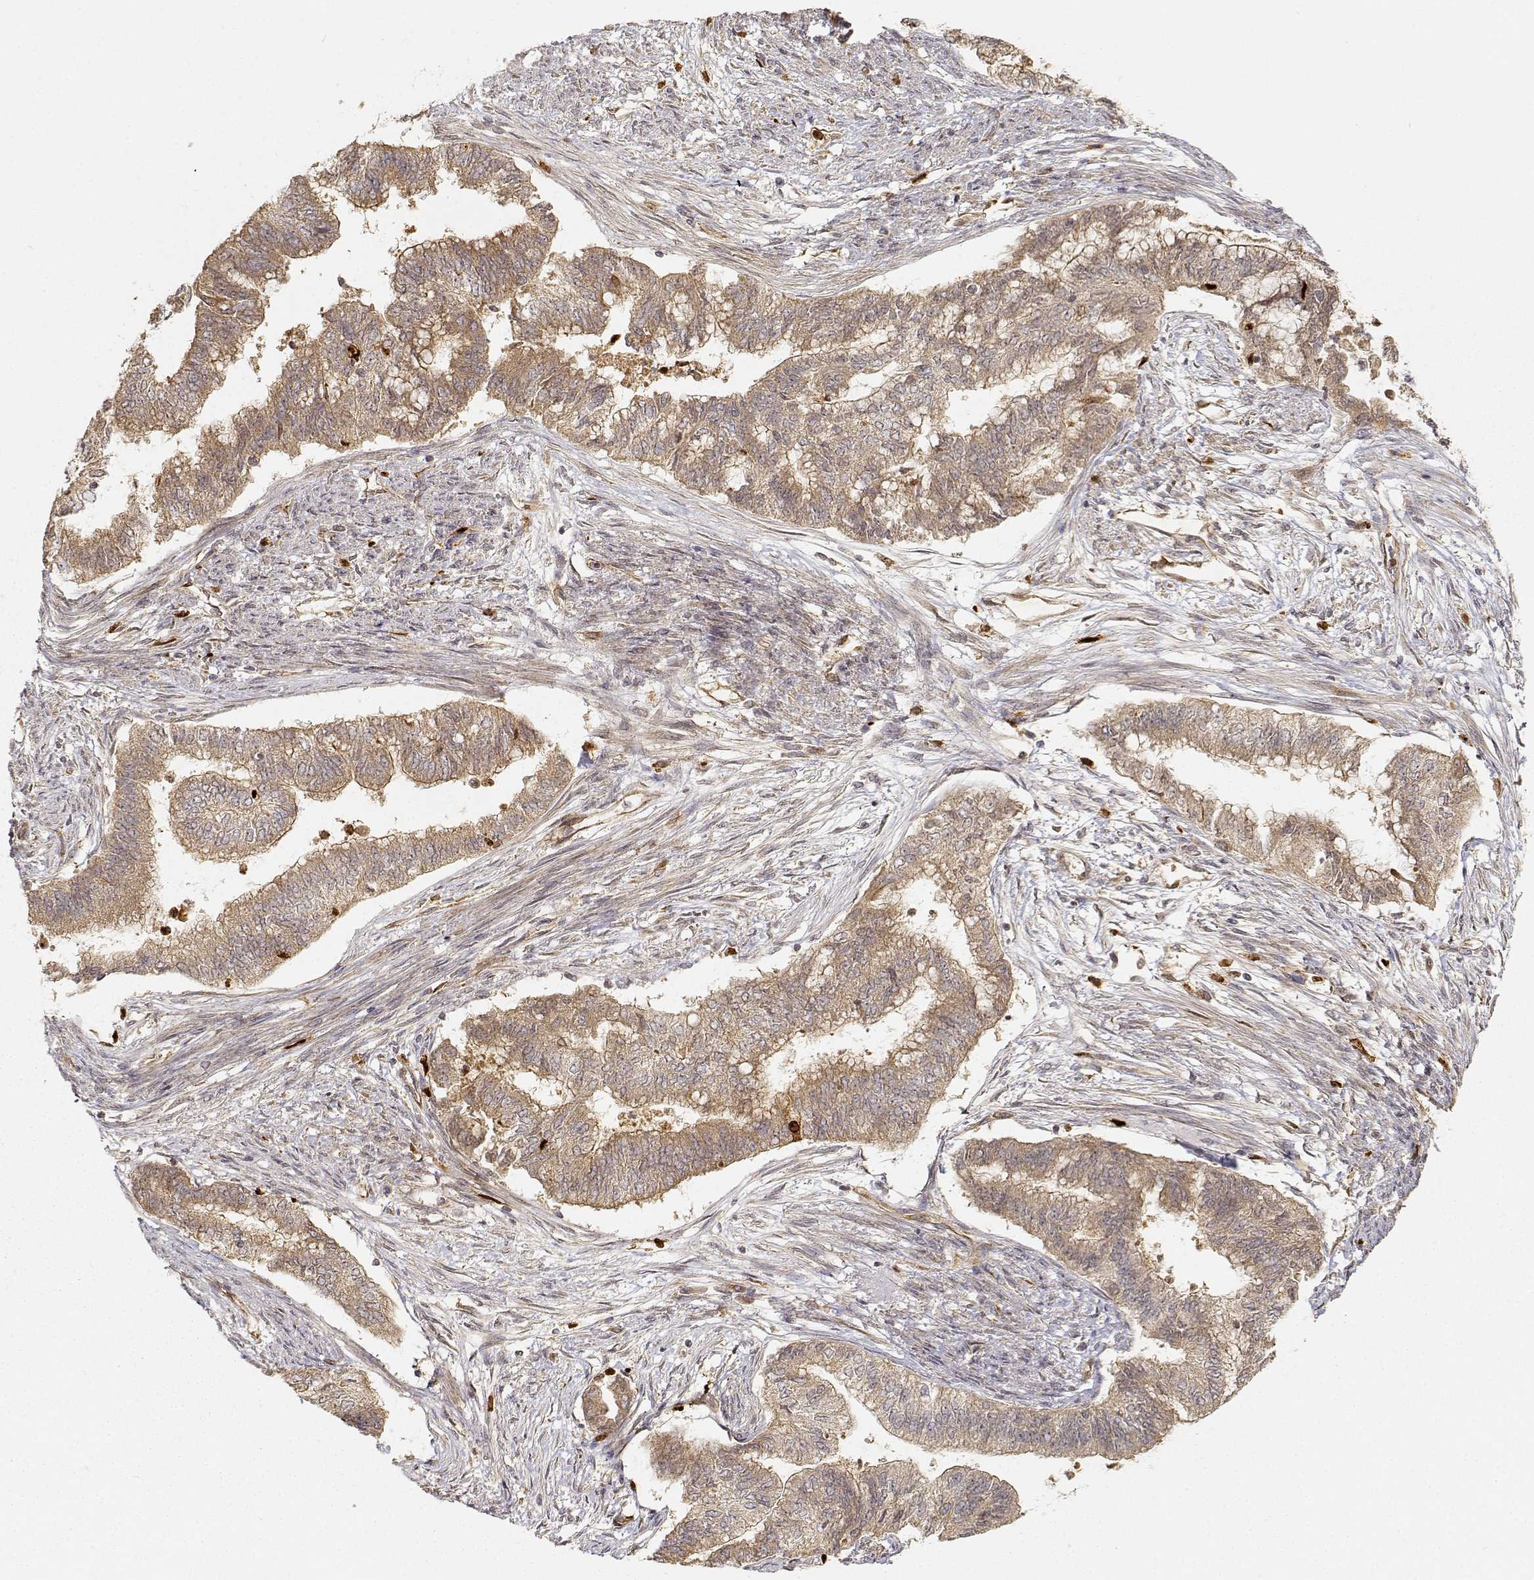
{"staining": {"intensity": "weak", "quantity": ">75%", "location": "cytoplasmic/membranous"}, "tissue": "endometrial cancer", "cell_type": "Tumor cells", "image_type": "cancer", "snomed": [{"axis": "morphology", "description": "Adenocarcinoma, NOS"}, {"axis": "topography", "description": "Endometrium"}], "caption": "Endometrial adenocarcinoma tissue shows weak cytoplasmic/membranous staining in approximately >75% of tumor cells, visualized by immunohistochemistry. Using DAB (3,3'-diaminobenzidine) (brown) and hematoxylin (blue) stains, captured at high magnification using brightfield microscopy.", "gene": "CDK5RAP2", "patient": {"sex": "female", "age": 65}}